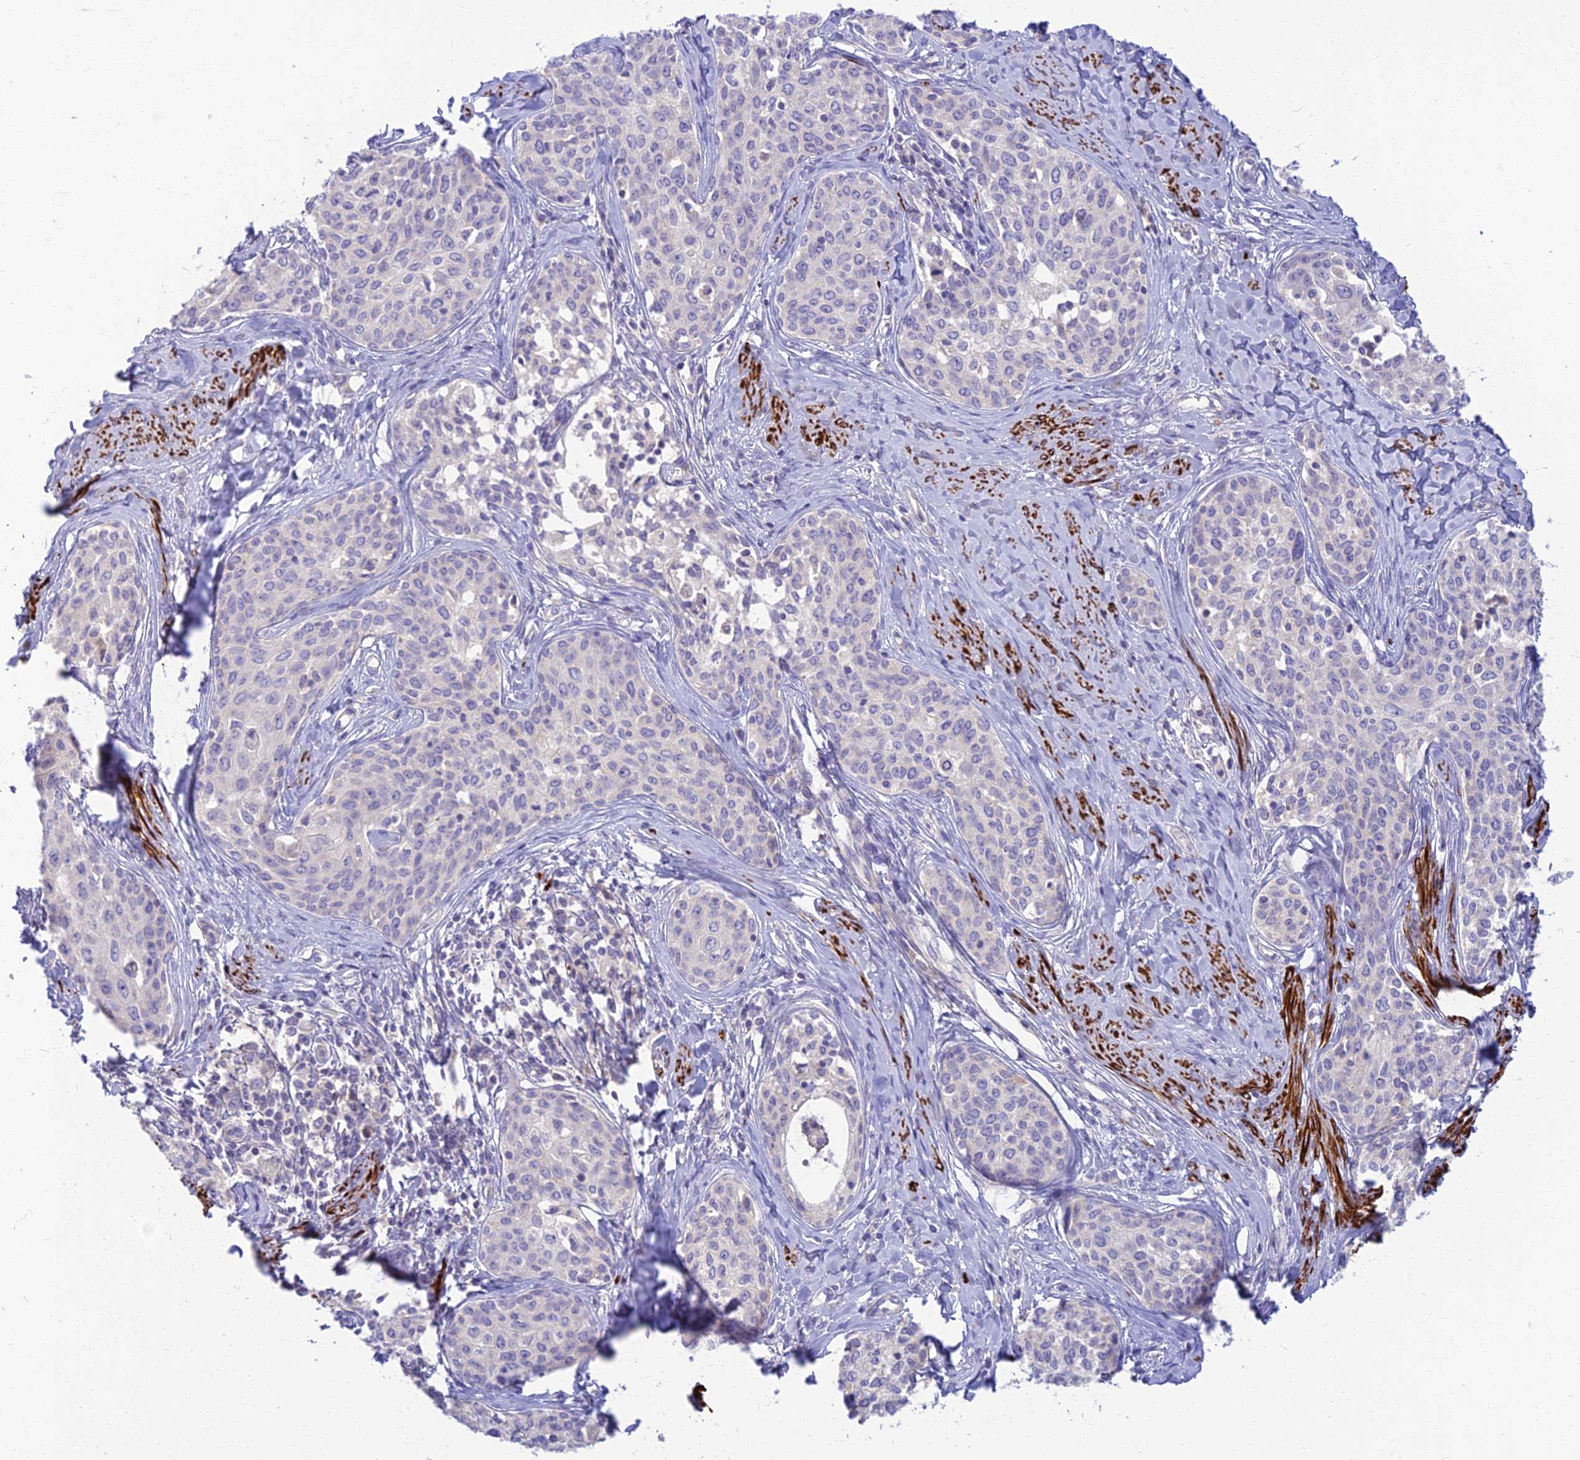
{"staining": {"intensity": "negative", "quantity": "none", "location": "none"}, "tissue": "cervical cancer", "cell_type": "Tumor cells", "image_type": "cancer", "snomed": [{"axis": "morphology", "description": "Squamous cell carcinoma, NOS"}, {"axis": "morphology", "description": "Adenocarcinoma, NOS"}, {"axis": "topography", "description": "Cervix"}], "caption": "This is an immunohistochemistry (IHC) micrograph of human squamous cell carcinoma (cervical). There is no staining in tumor cells.", "gene": "CLIP4", "patient": {"sex": "female", "age": 52}}